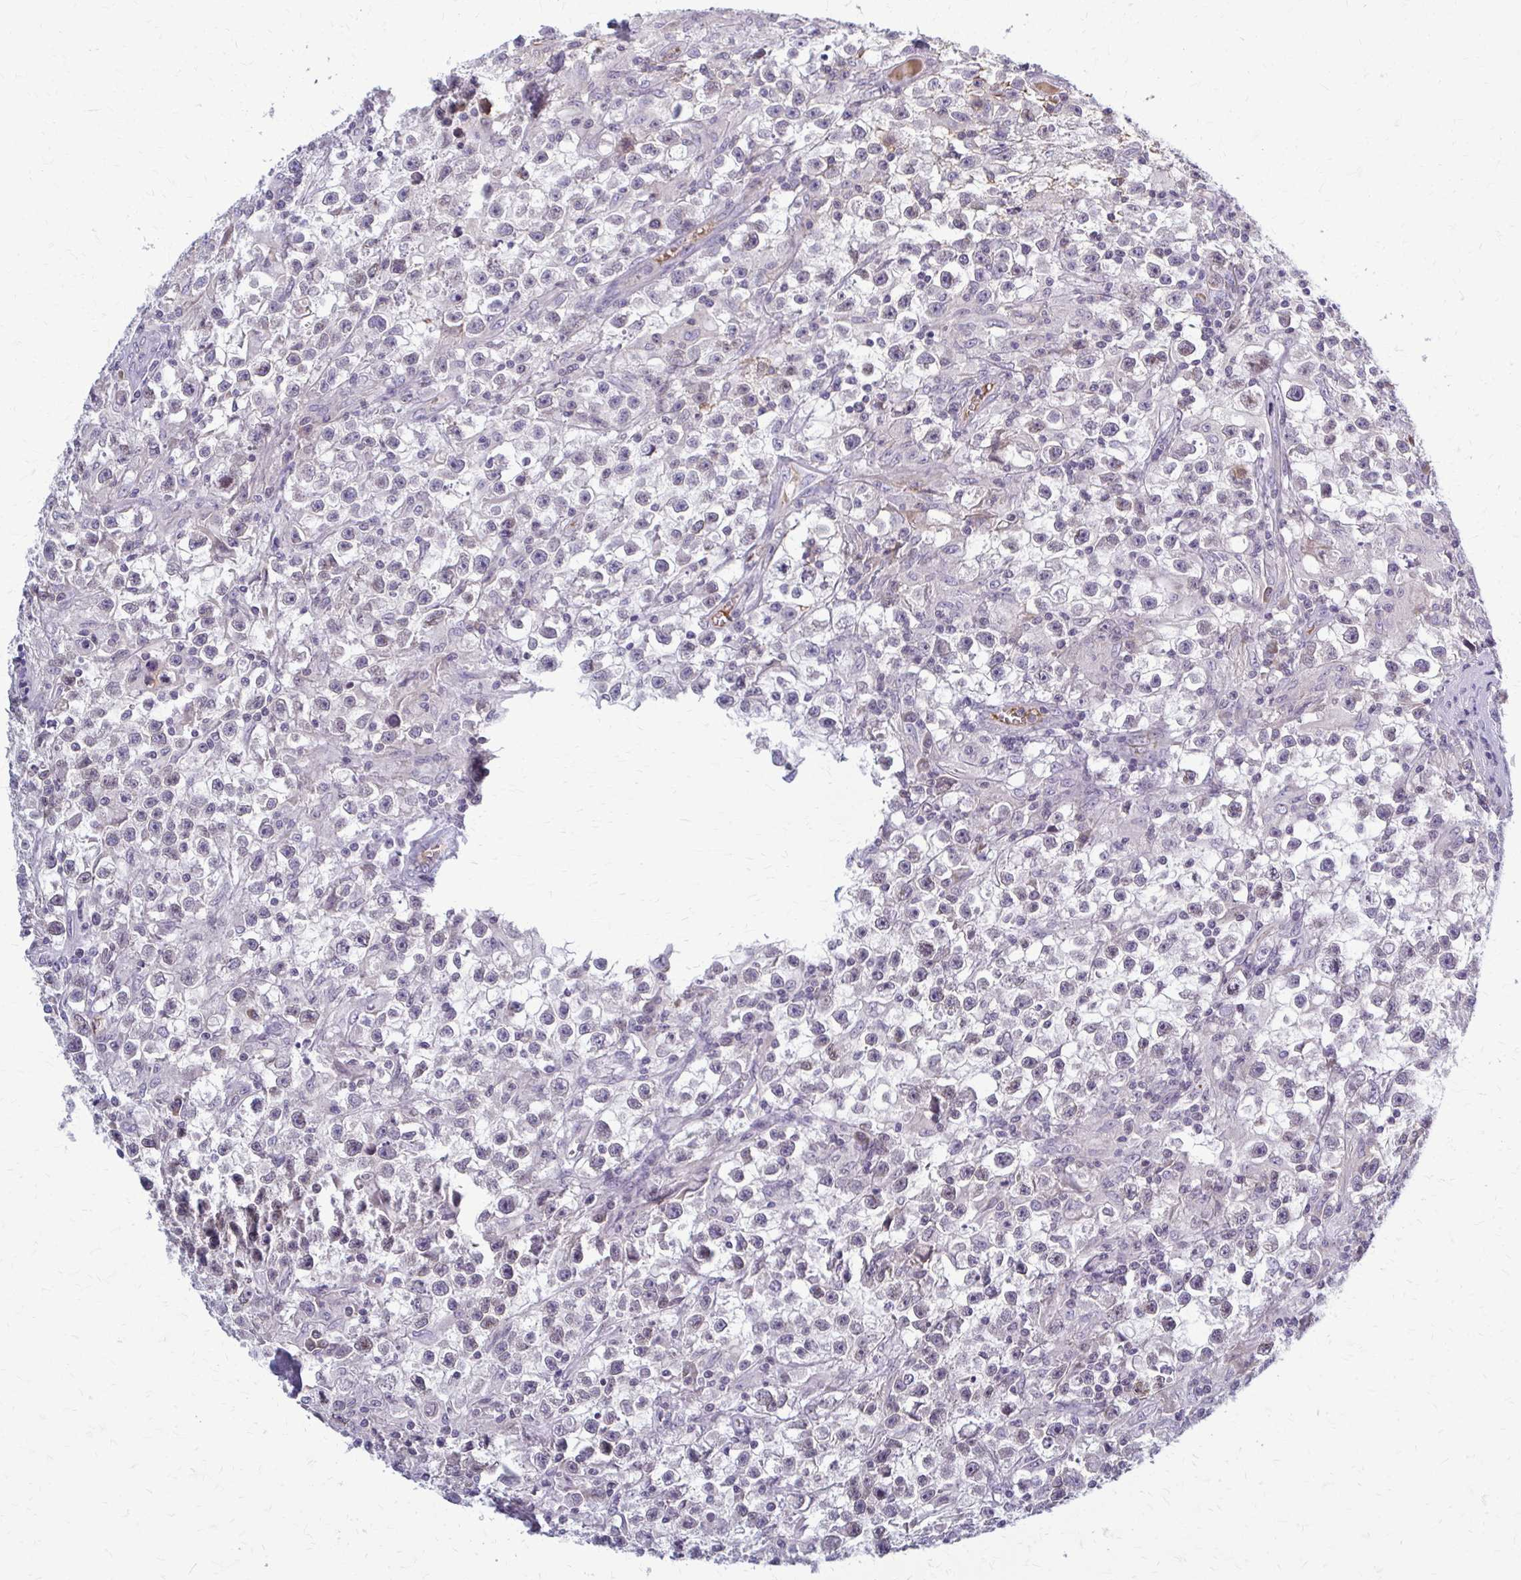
{"staining": {"intensity": "negative", "quantity": "none", "location": "none"}, "tissue": "testis cancer", "cell_type": "Tumor cells", "image_type": "cancer", "snomed": [{"axis": "morphology", "description": "Seminoma, NOS"}, {"axis": "topography", "description": "Testis"}], "caption": "This is an immunohistochemistry (IHC) photomicrograph of human testis cancer. There is no positivity in tumor cells.", "gene": "MCRIP2", "patient": {"sex": "male", "age": 31}}